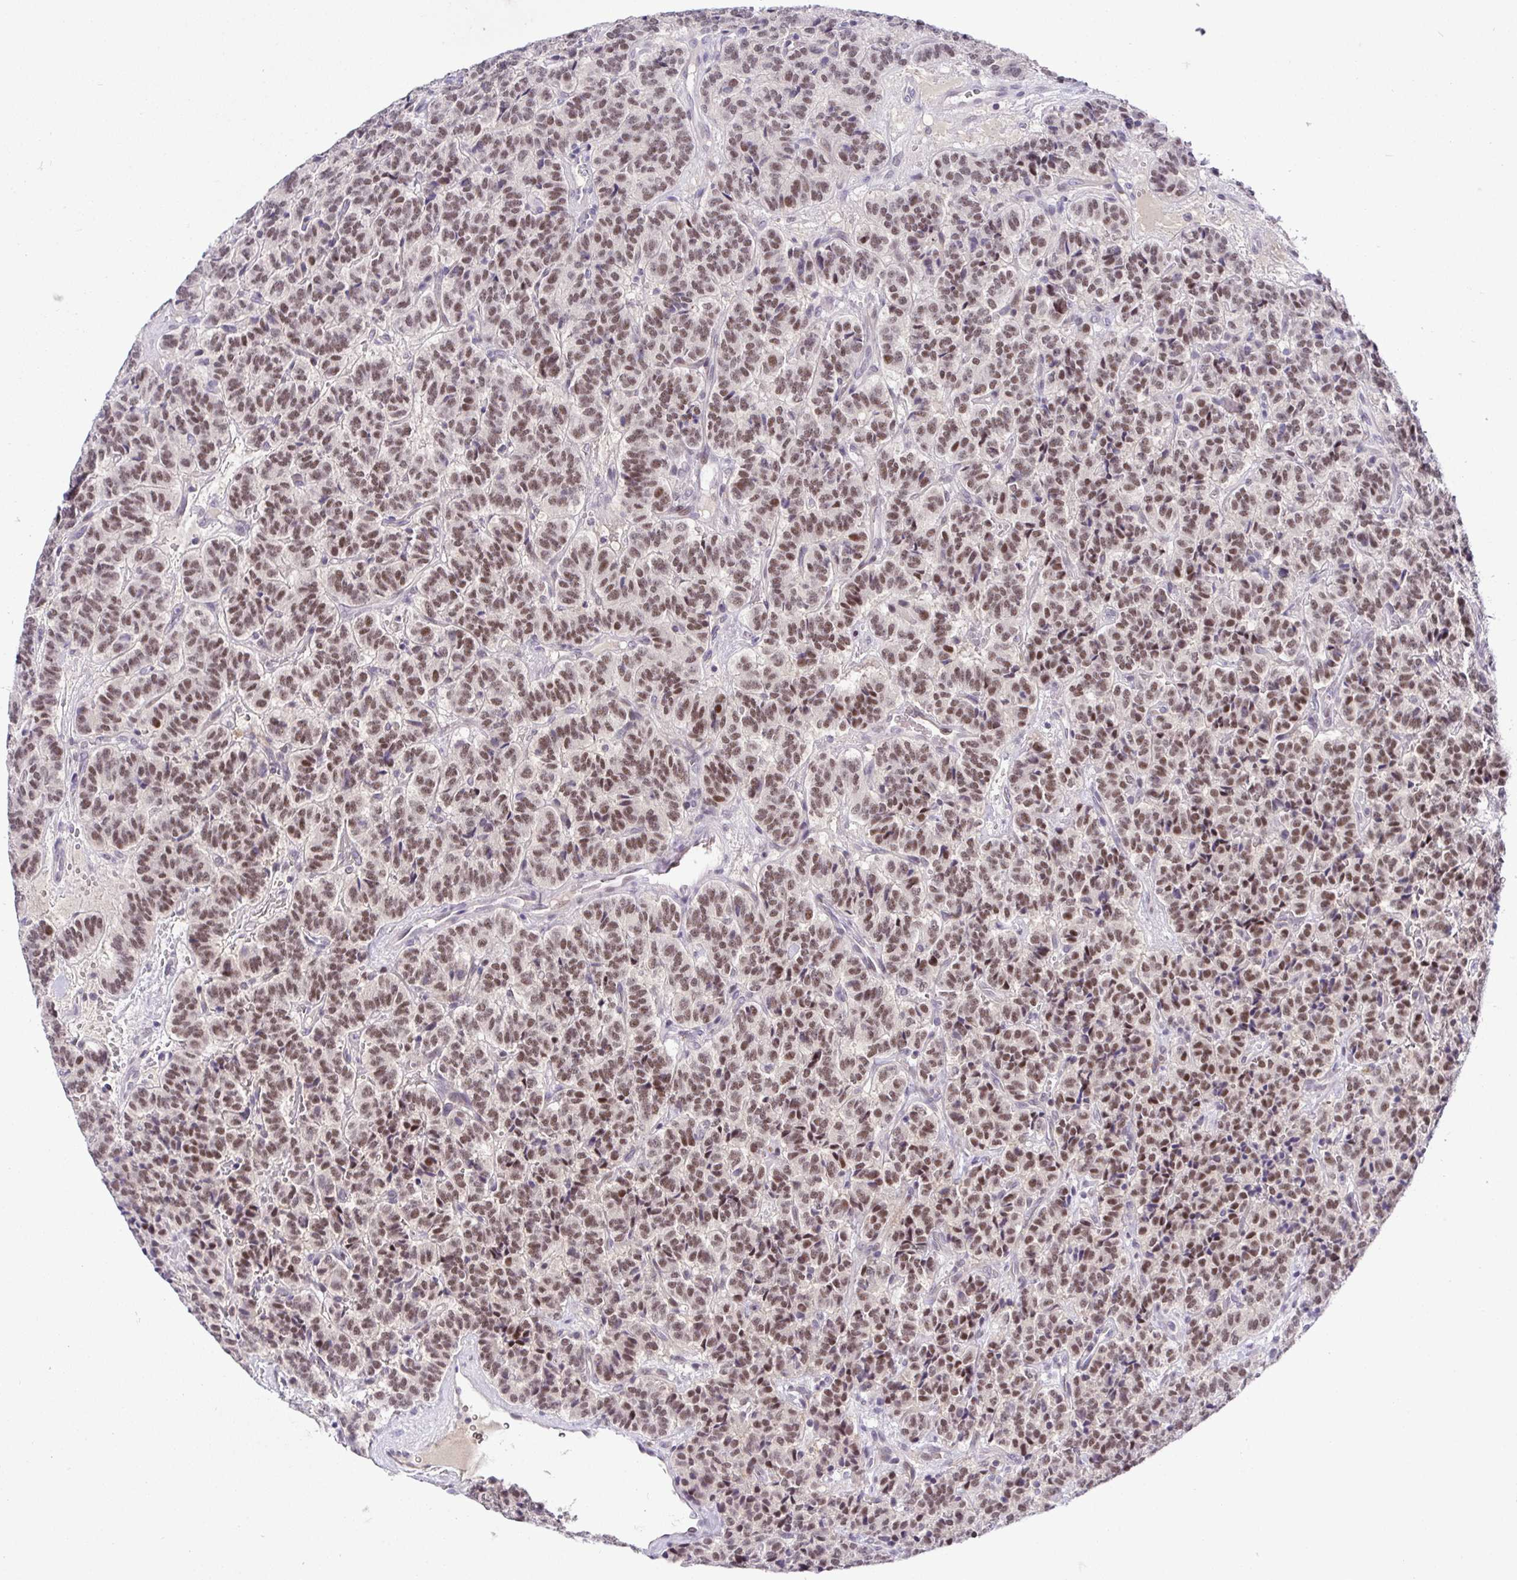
{"staining": {"intensity": "moderate", "quantity": ">75%", "location": "nuclear"}, "tissue": "carcinoid", "cell_type": "Tumor cells", "image_type": "cancer", "snomed": [{"axis": "morphology", "description": "Carcinoid, malignant, NOS"}, {"axis": "topography", "description": "Pancreas"}], "caption": "Immunohistochemical staining of malignant carcinoid shows medium levels of moderate nuclear expression in about >75% of tumor cells.", "gene": "NUP188", "patient": {"sex": "male", "age": 36}}